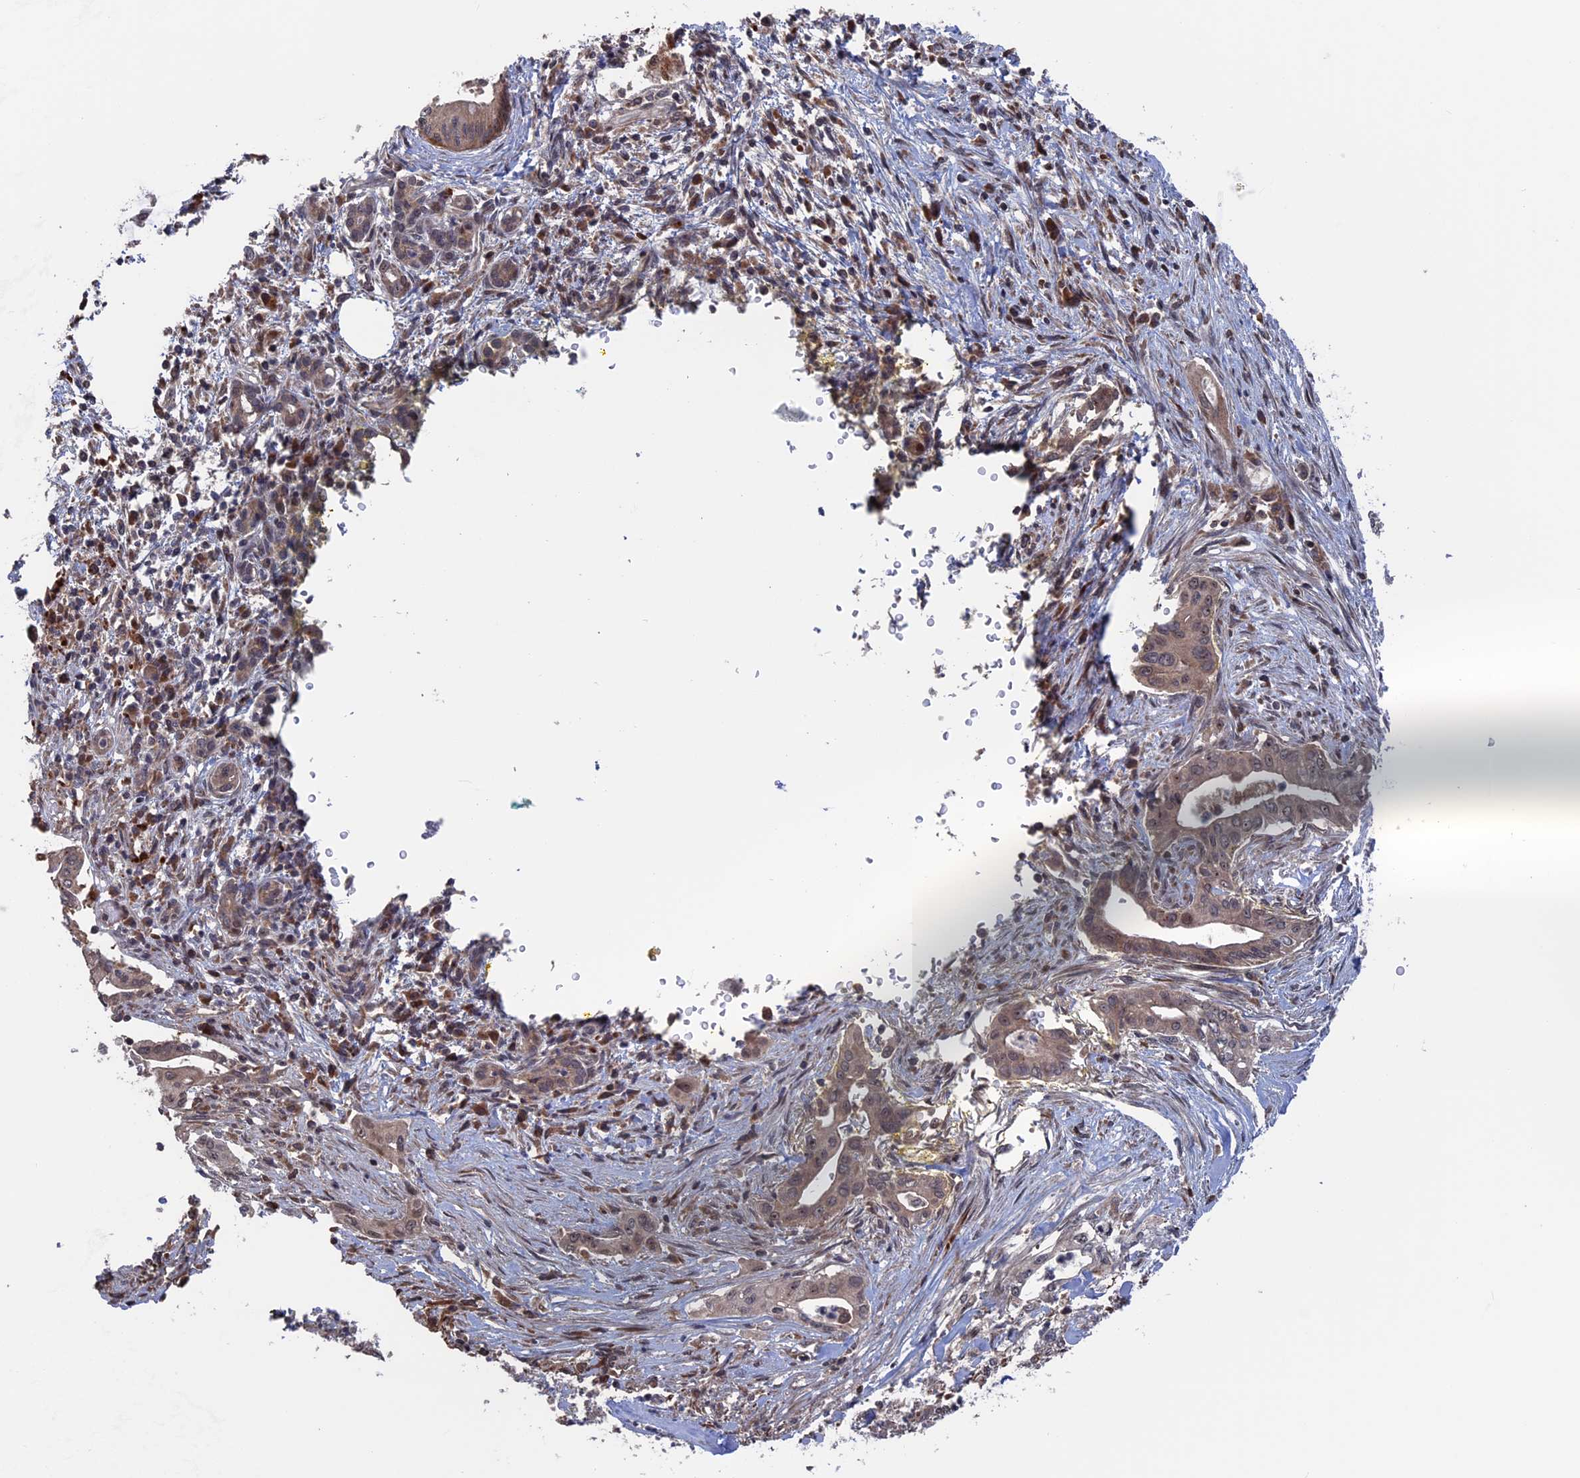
{"staining": {"intensity": "weak", "quantity": ">75%", "location": "cytoplasmic/membranous"}, "tissue": "pancreatic cancer", "cell_type": "Tumor cells", "image_type": "cancer", "snomed": [{"axis": "morphology", "description": "Adenocarcinoma, NOS"}, {"axis": "topography", "description": "Pancreas"}], "caption": "This is a histology image of immunohistochemistry (IHC) staining of pancreatic cancer, which shows weak positivity in the cytoplasmic/membranous of tumor cells.", "gene": "PLA2G15", "patient": {"sex": "male", "age": 58}}